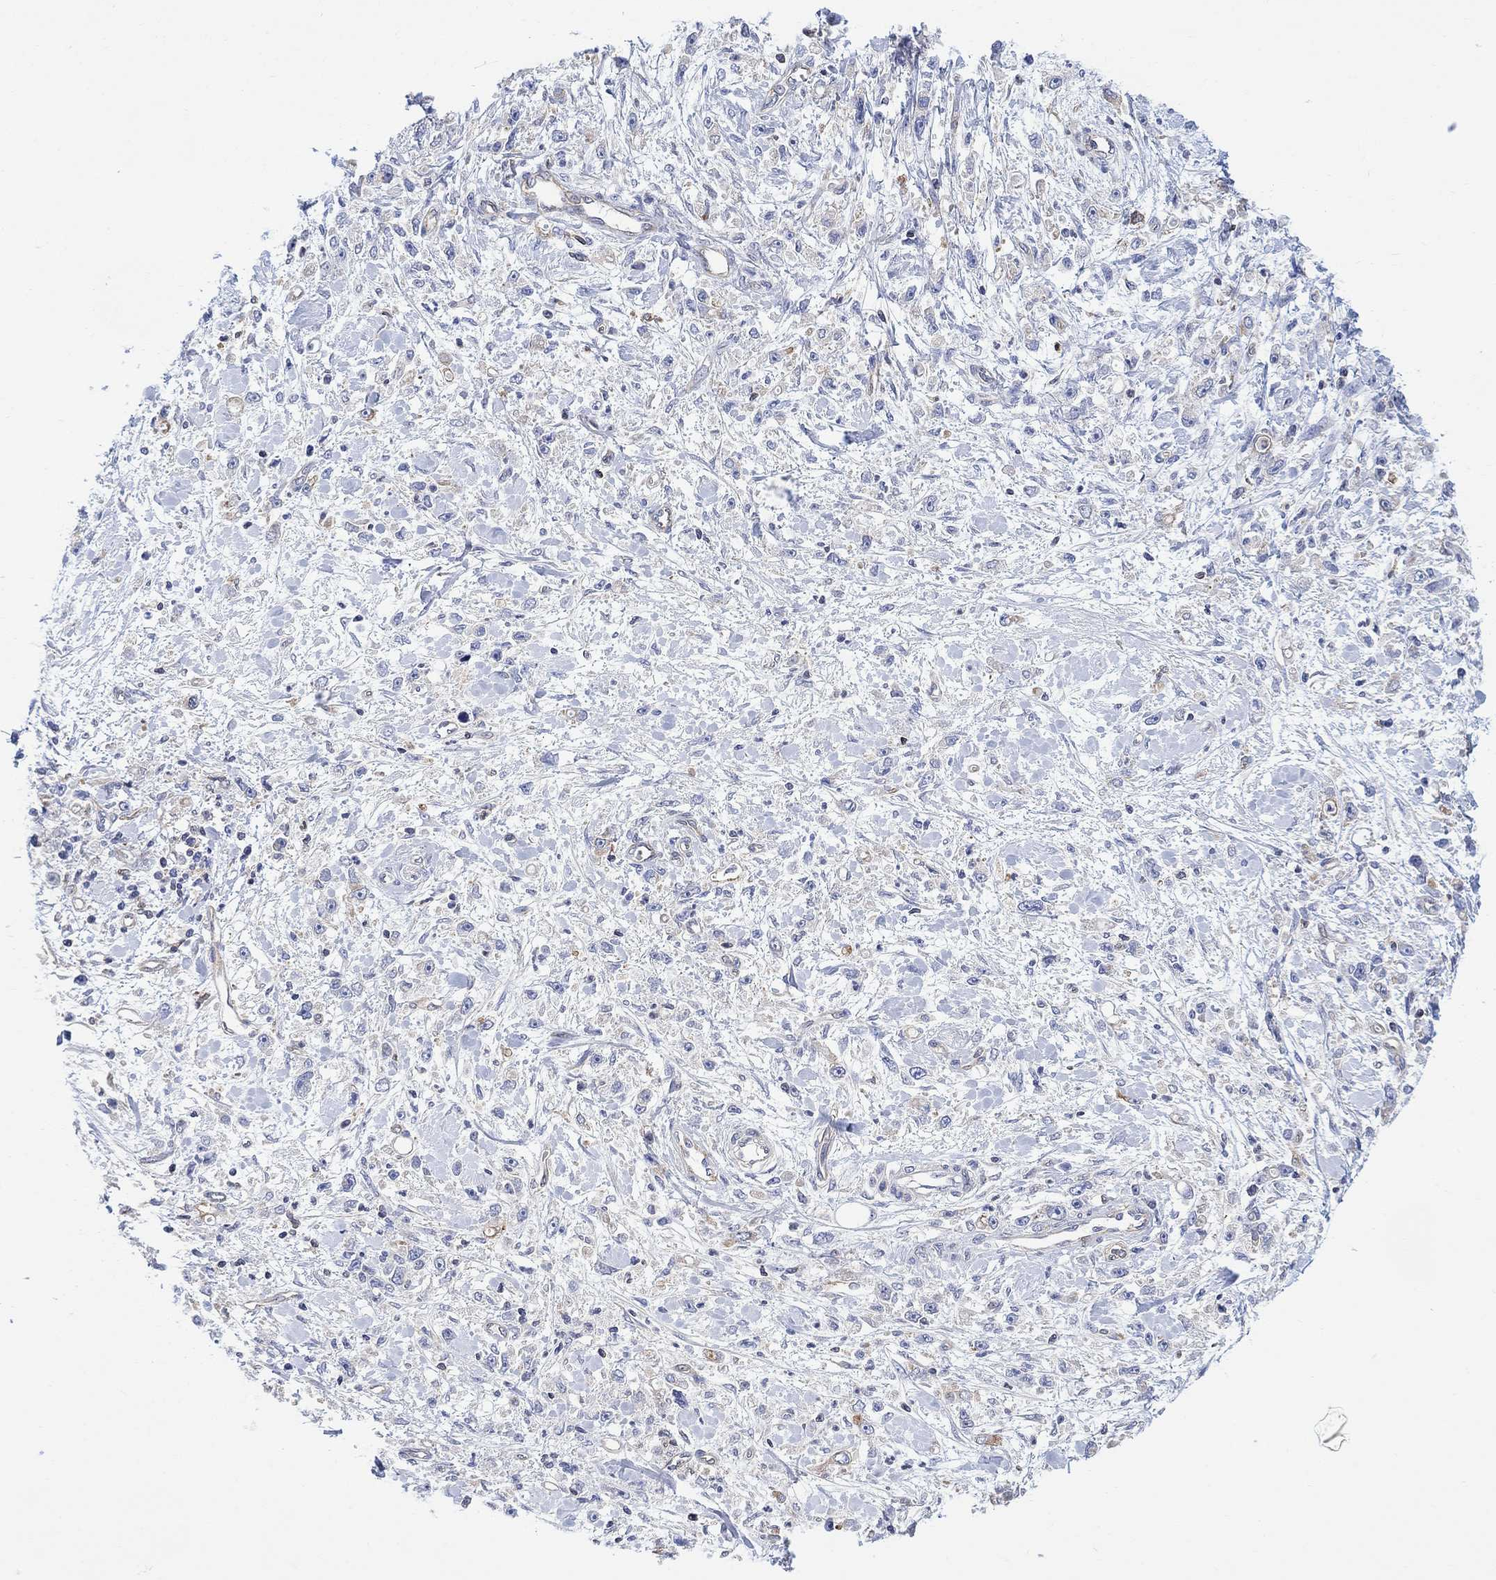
{"staining": {"intensity": "weak", "quantity": "25%-75%", "location": "cytoplasmic/membranous"}, "tissue": "stomach cancer", "cell_type": "Tumor cells", "image_type": "cancer", "snomed": [{"axis": "morphology", "description": "Adenocarcinoma, NOS"}, {"axis": "topography", "description": "Stomach"}], "caption": "Stomach adenocarcinoma was stained to show a protein in brown. There is low levels of weak cytoplasmic/membranous positivity in about 25%-75% of tumor cells. Using DAB (brown) and hematoxylin (blue) stains, captured at high magnification using brightfield microscopy.", "gene": "GBP5", "patient": {"sex": "female", "age": 59}}